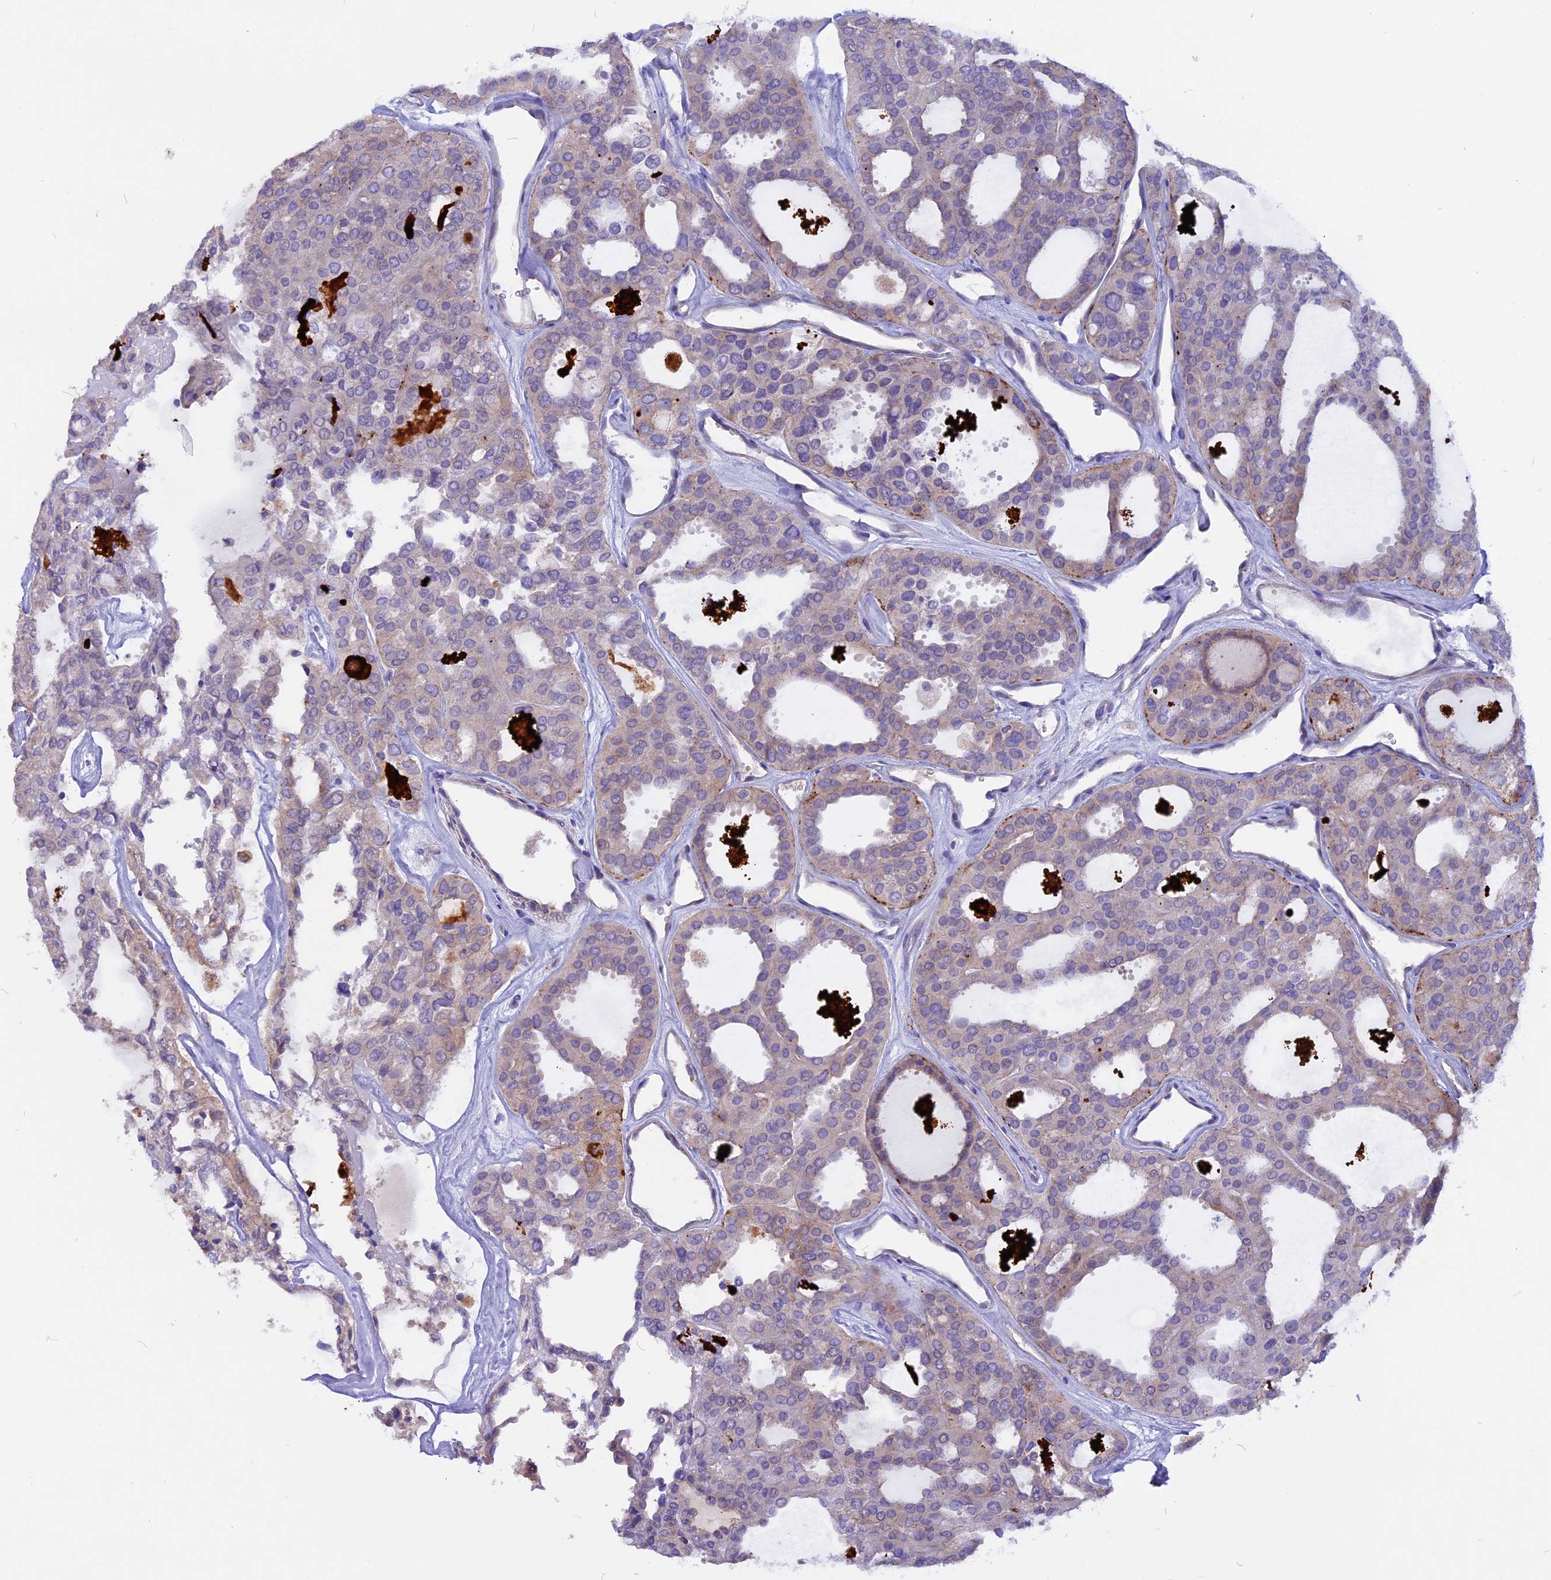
{"staining": {"intensity": "weak", "quantity": "<25%", "location": "cytoplasmic/membranous"}, "tissue": "thyroid cancer", "cell_type": "Tumor cells", "image_type": "cancer", "snomed": [{"axis": "morphology", "description": "Follicular adenoma carcinoma, NOS"}, {"axis": "topography", "description": "Thyroid gland"}], "caption": "Tumor cells show no significant staining in thyroid cancer (follicular adenoma carcinoma). (DAB (3,3'-diaminobenzidine) IHC visualized using brightfield microscopy, high magnification).", "gene": "ANO3", "patient": {"sex": "male", "age": 75}}